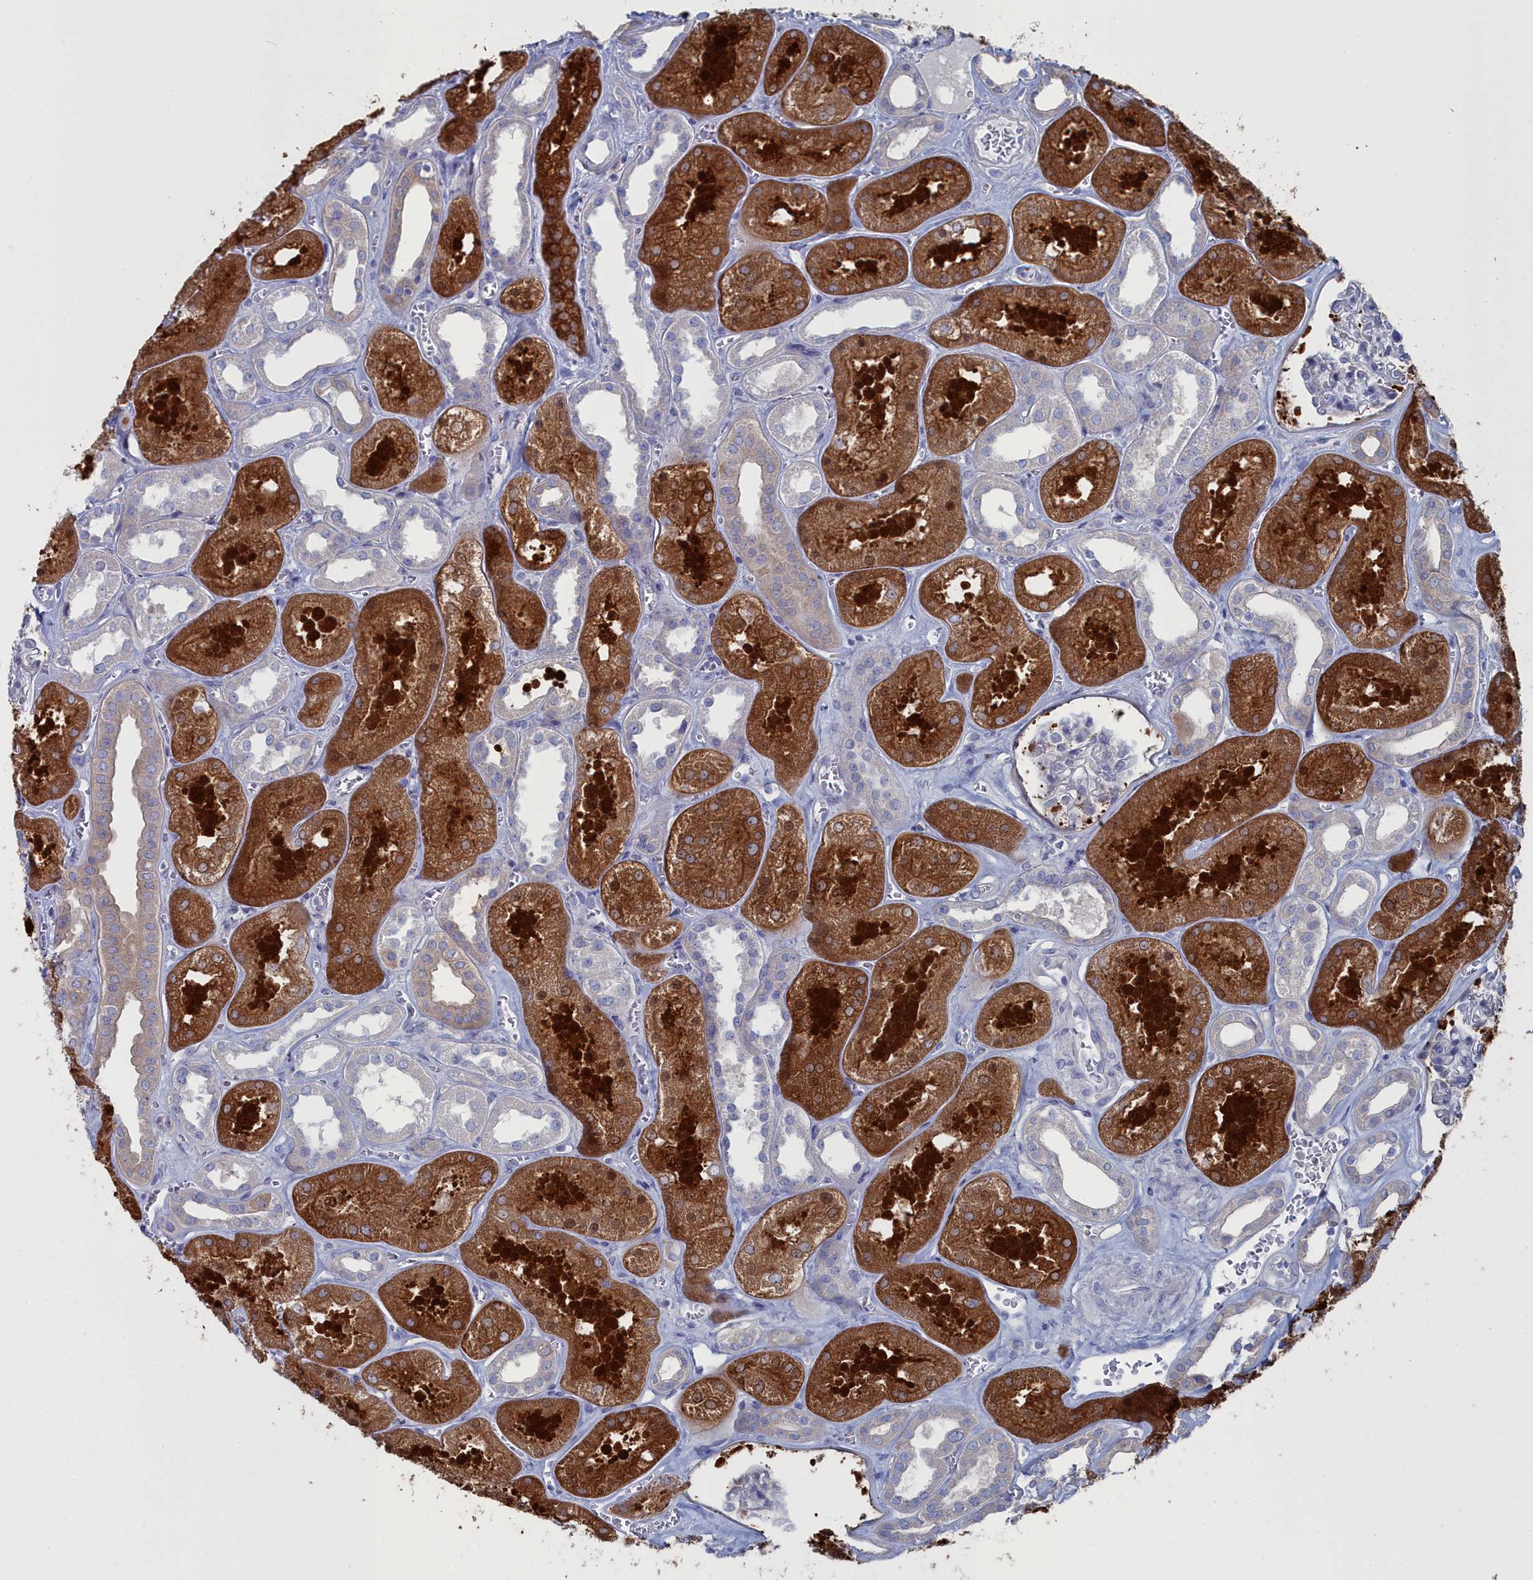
{"staining": {"intensity": "negative", "quantity": "none", "location": "none"}, "tissue": "kidney", "cell_type": "Cells in glomeruli", "image_type": "normal", "snomed": [{"axis": "morphology", "description": "Normal tissue, NOS"}, {"axis": "morphology", "description": "Adenocarcinoma, NOS"}, {"axis": "topography", "description": "Kidney"}], "caption": "This photomicrograph is of unremarkable kidney stained with immunohistochemistry (IHC) to label a protein in brown with the nuclei are counter-stained blue. There is no staining in cells in glomeruli.", "gene": "CCDC149", "patient": {"sex": "female", "age": 68}}